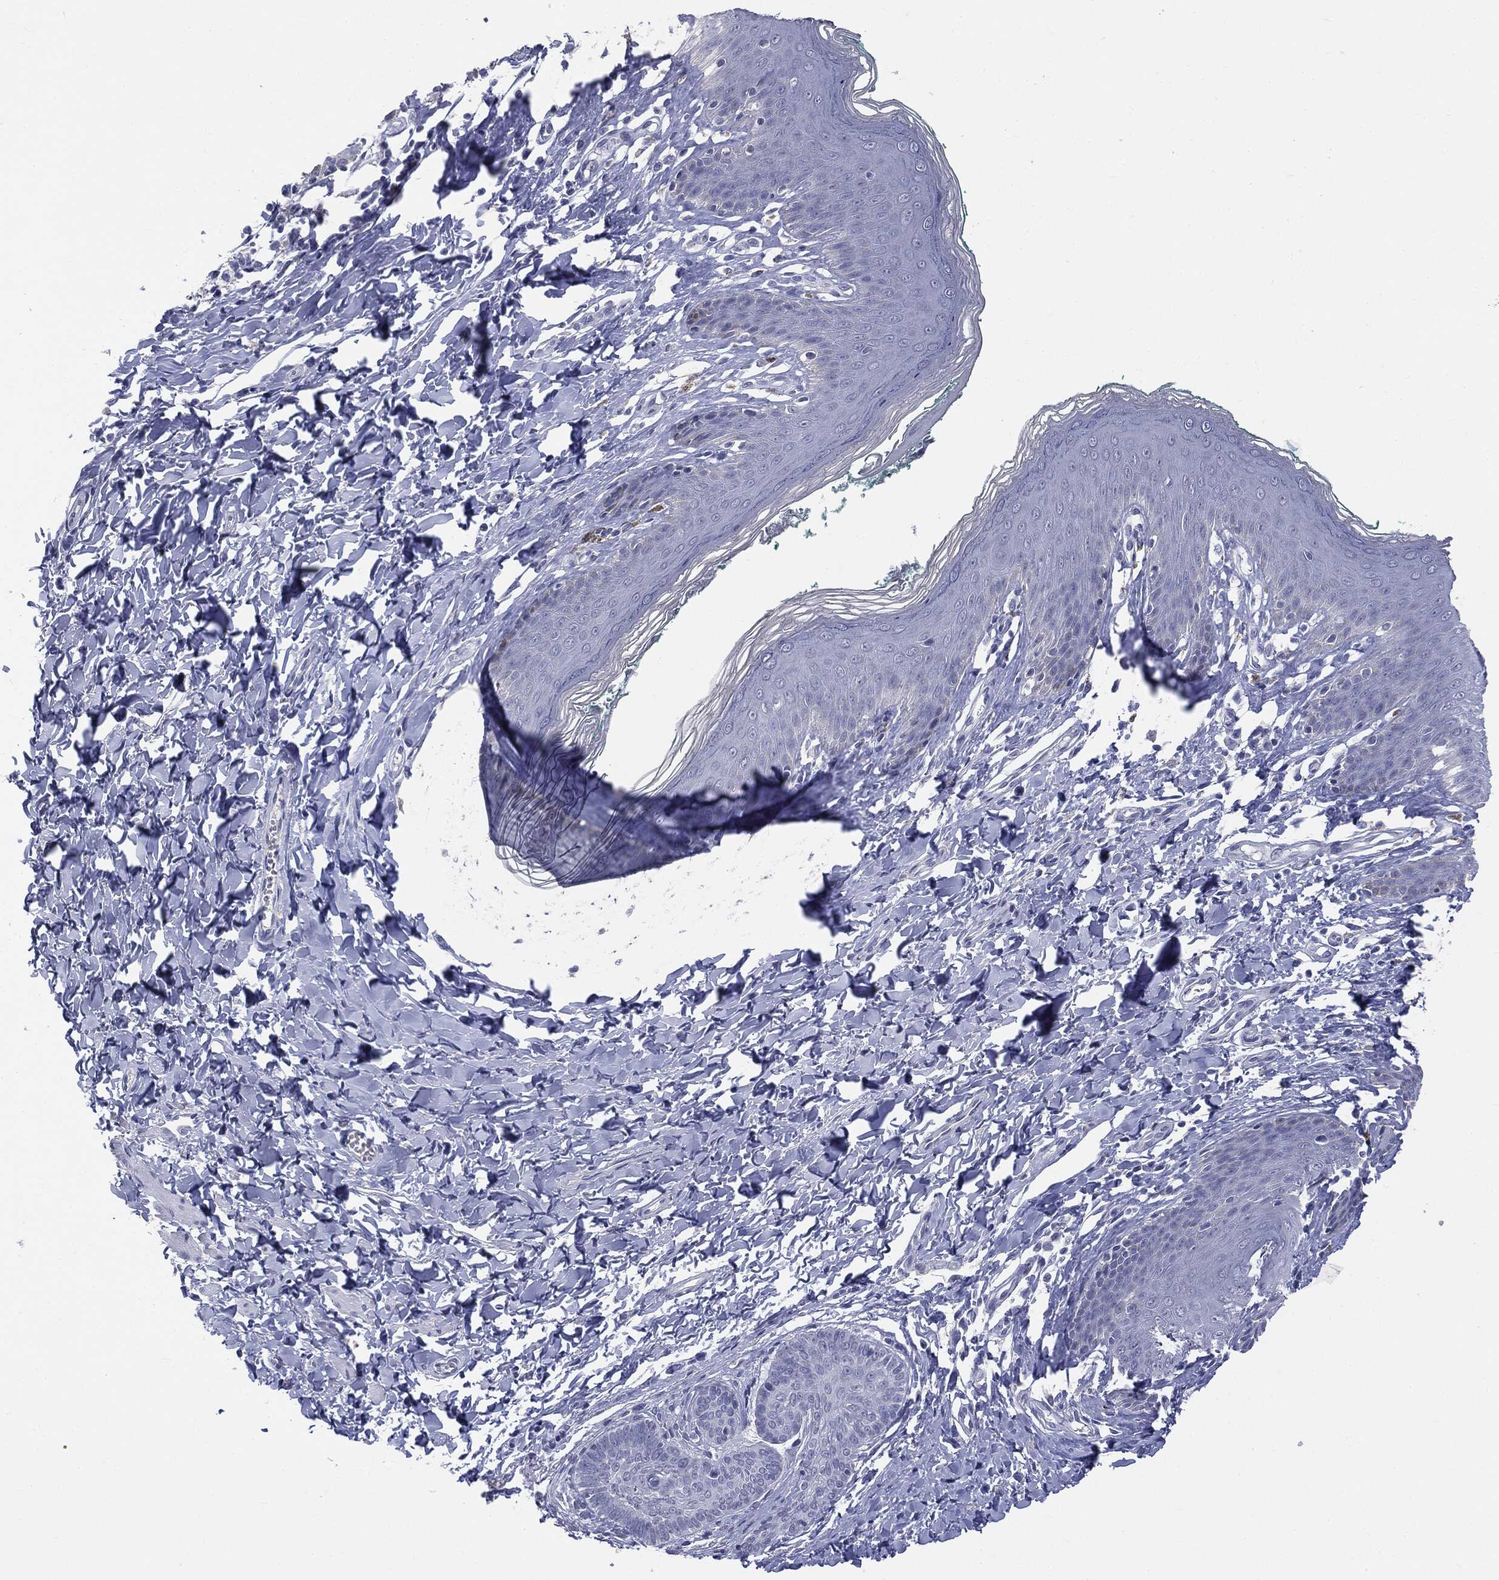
{"staining": {"intensity": "negative", "quantity": "none", "location": "none"}, "tissue": "skin", "cell_type": "Epidermal cells", "image_type": "normal", "snomed": [{"axis": "morphology", "description": "Normal tissue, NOS"}, {"axis": "topography", "description": "Vulva"}], "caption": "This is an immunohistochemistry (IHC) histopathology image of unremarkable human skin. There is no expression in epidermal cells.", "gene": "TSHB", "patient": {"sex": "female", "age": 66}}